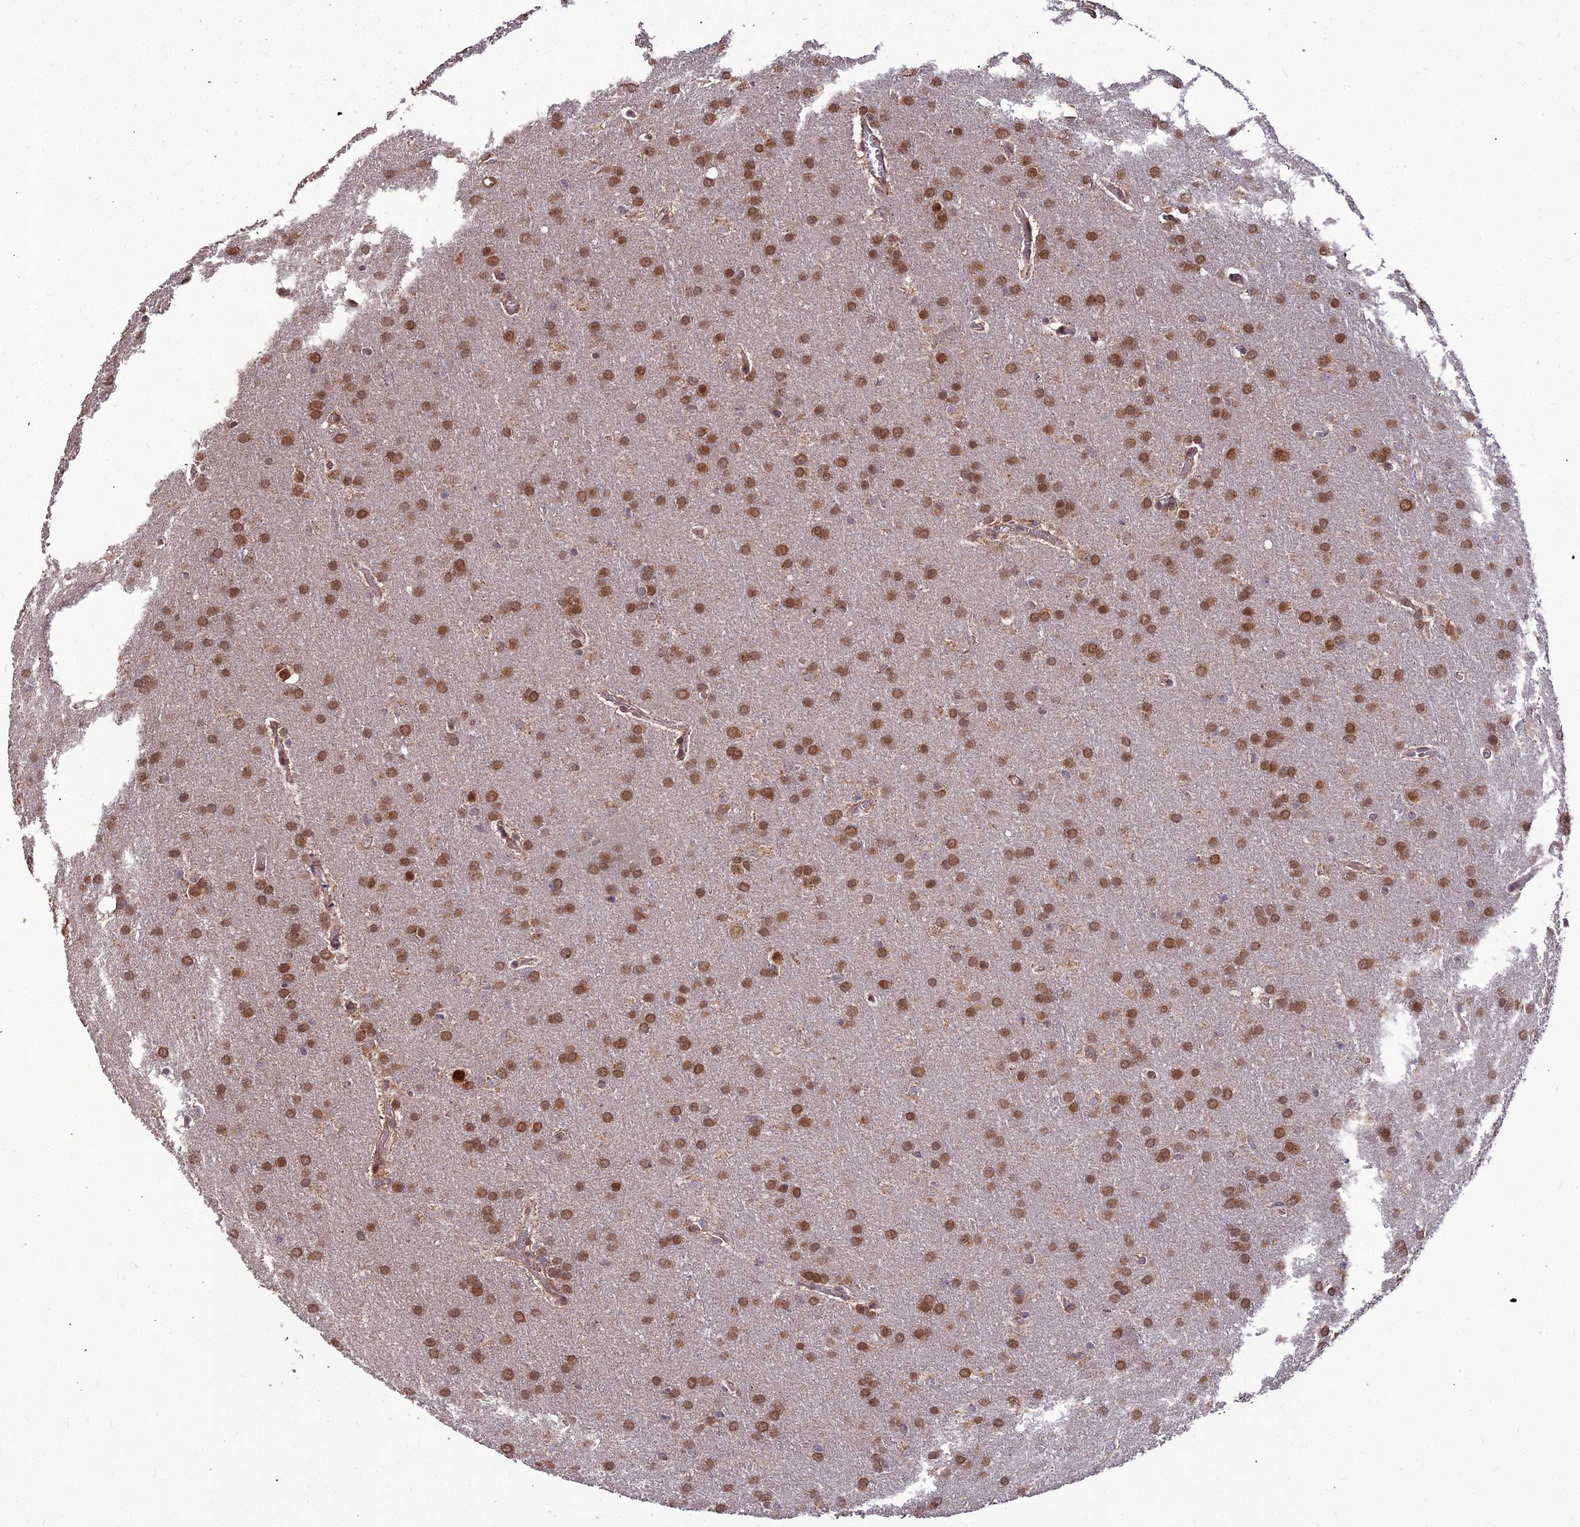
{"staining": {"intensity": "moderate", "quantity": ">75%", "location": "cytoplasmic/membranous,nuclear"}, "tissue": "glioma", "cell_type": "Tumor cells", "image_type": "cancer", "snomed": [{"axis": "morphology", "description": "Glioma, malignant, Low grade"}, {"axis": "topography", "description": "Brain"}], "caption": "Immunohistochemical staining of human low-grade glioma (malignant) demonstrates medium levels of moderate cytoplasmic/membranous and nuclear expression in about >75% of tumor cells. (DAB IHC with brightfield microscopy, high magnification).", "gene": "LEKR1", "patient": {"sex": "female", "age": 32}}